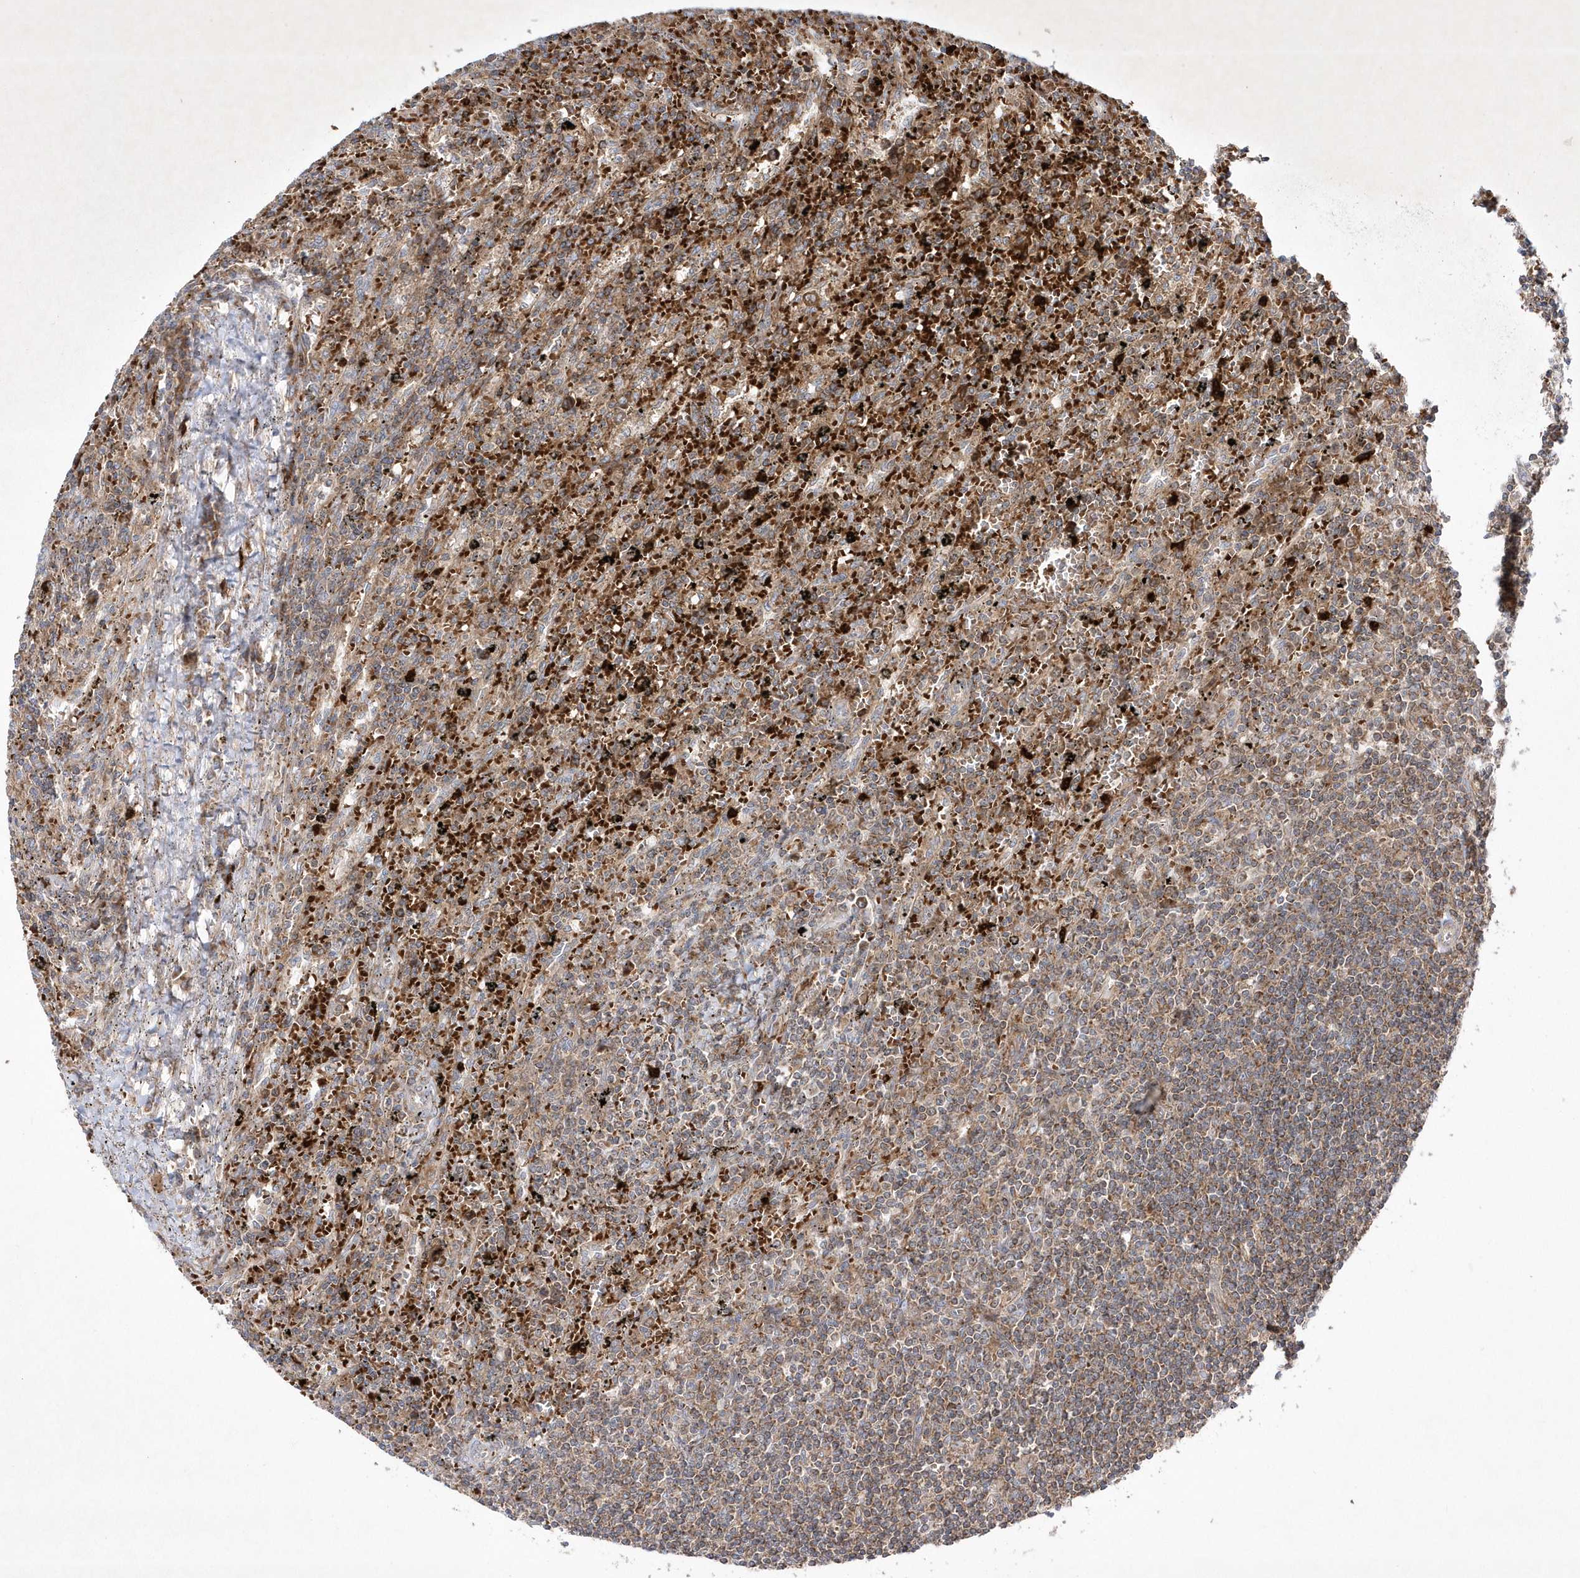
{"staining": {"intensity": "moderate", "quantity": "25%-75%", "location": "cytoplasmic/membranous"}, "tissue": "lymphoma", "cell_type": "Tumor cells", "image_type": "cancer", "snomed": [{"axis": "morphology", "description": "Malignant lymphoma, non-Hodgkin's type, Low grade"}, {"axis": "topography", "description": "Spleen"}], "caption": "Immunohistochemical staining of lymphoma displays moderate cytoplasmic/membranous protein expression in about 25%-75% of tumor cells.", "gene": "OPA1", "patient": {"sex": "male", "age": 76}}